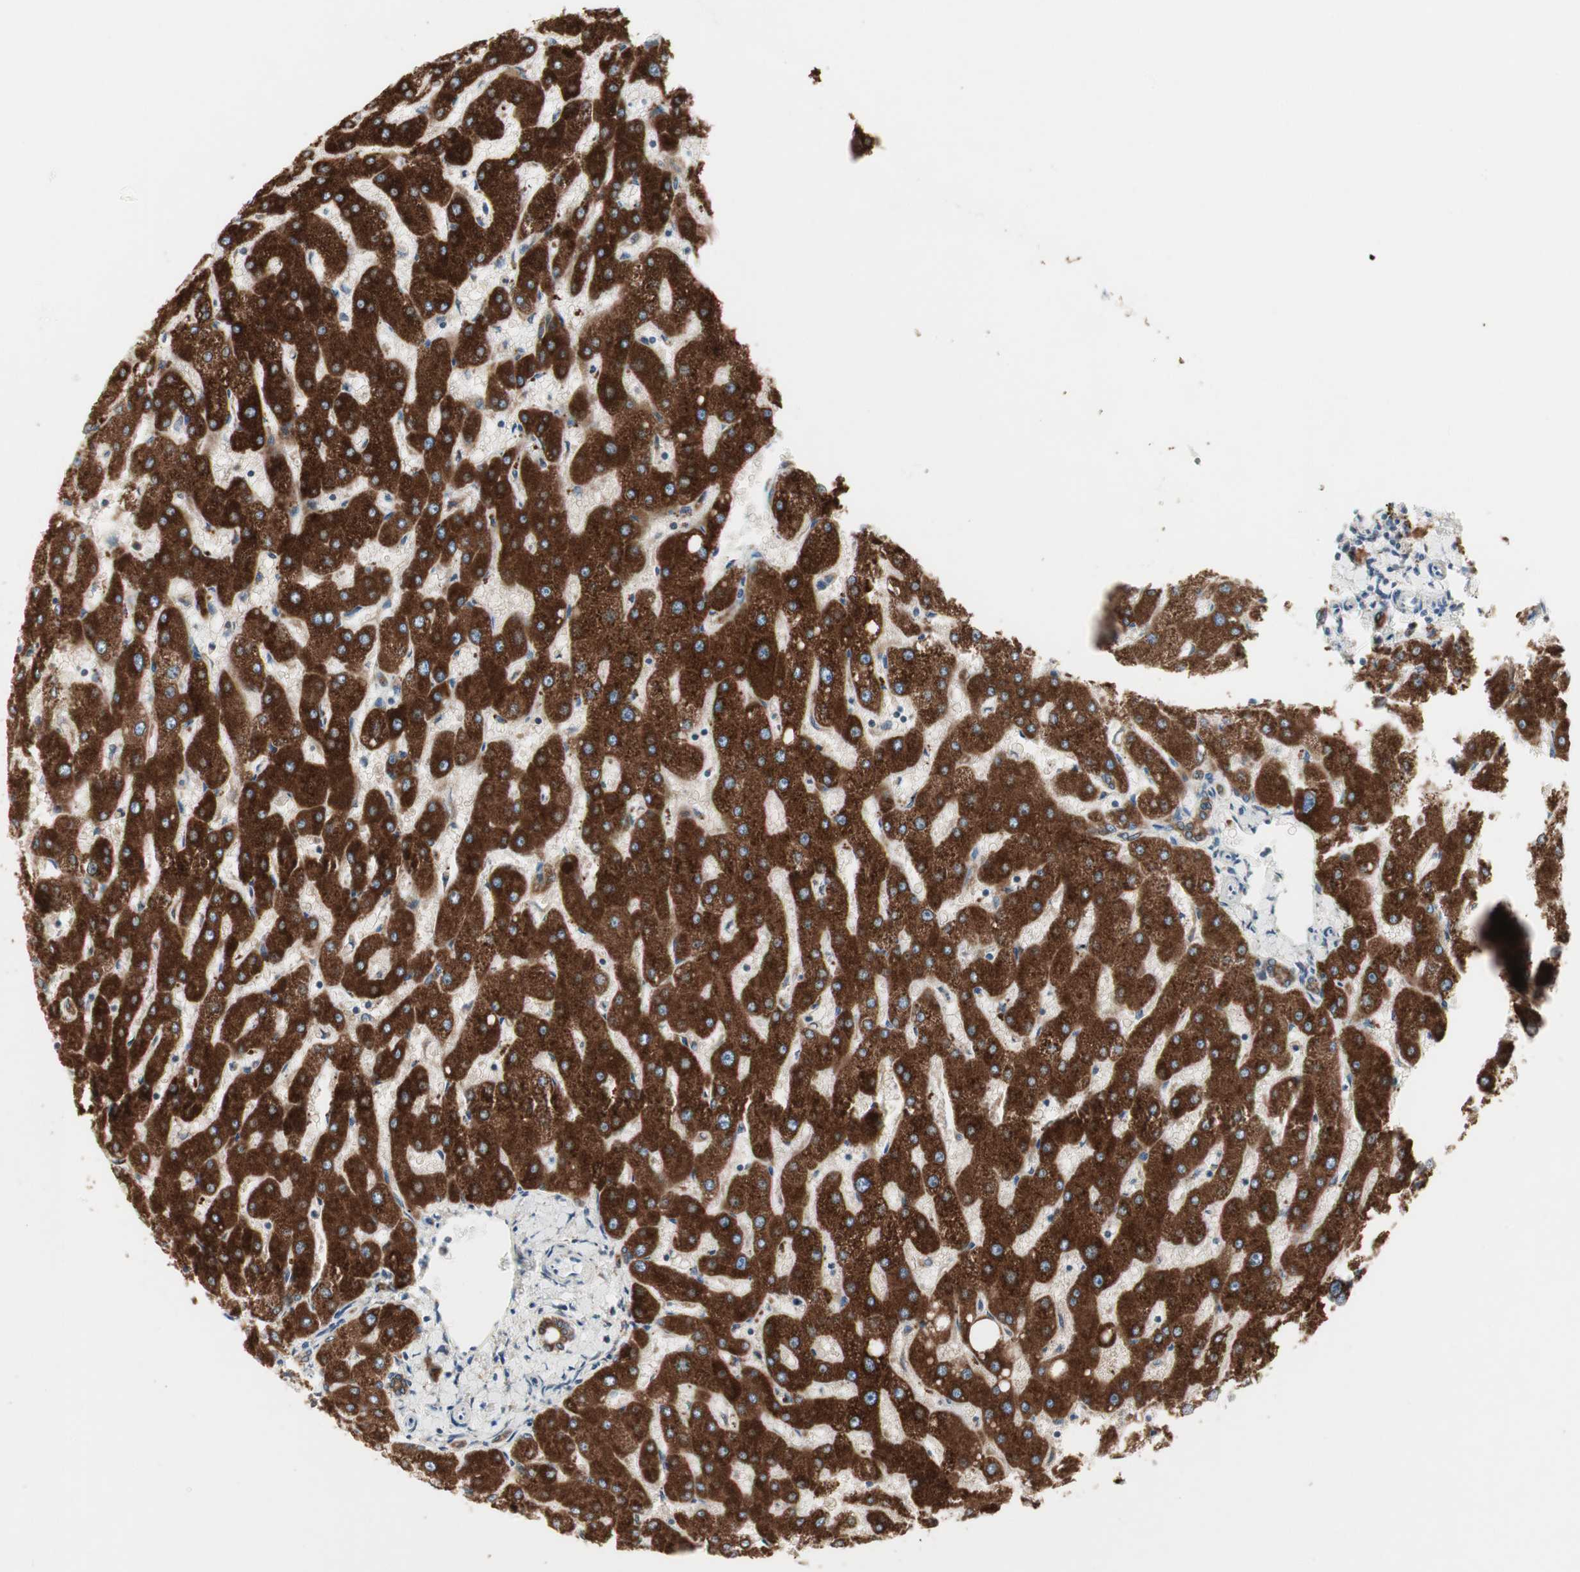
{"staining": {"intensity": "moderate", "quantity": ">75%", "location": "cytoplasmic/membranous"}, "tissue": "liver", "cell_type": "Cholangiocytes", "image_type": "normal", "snomed": [{"axis": "morphology", "description": "Normal tissue, NOS"}, {"axis": "topography", "description": "Liver"}], "caption": "About >75% of cholangiocytes in normal liver display moderate cytoplasmic/membranous protein expression as visualized by brown immunohistochemical staining.", "gene": "H6PD", "patient": {"sex": "male", "age": 67}}